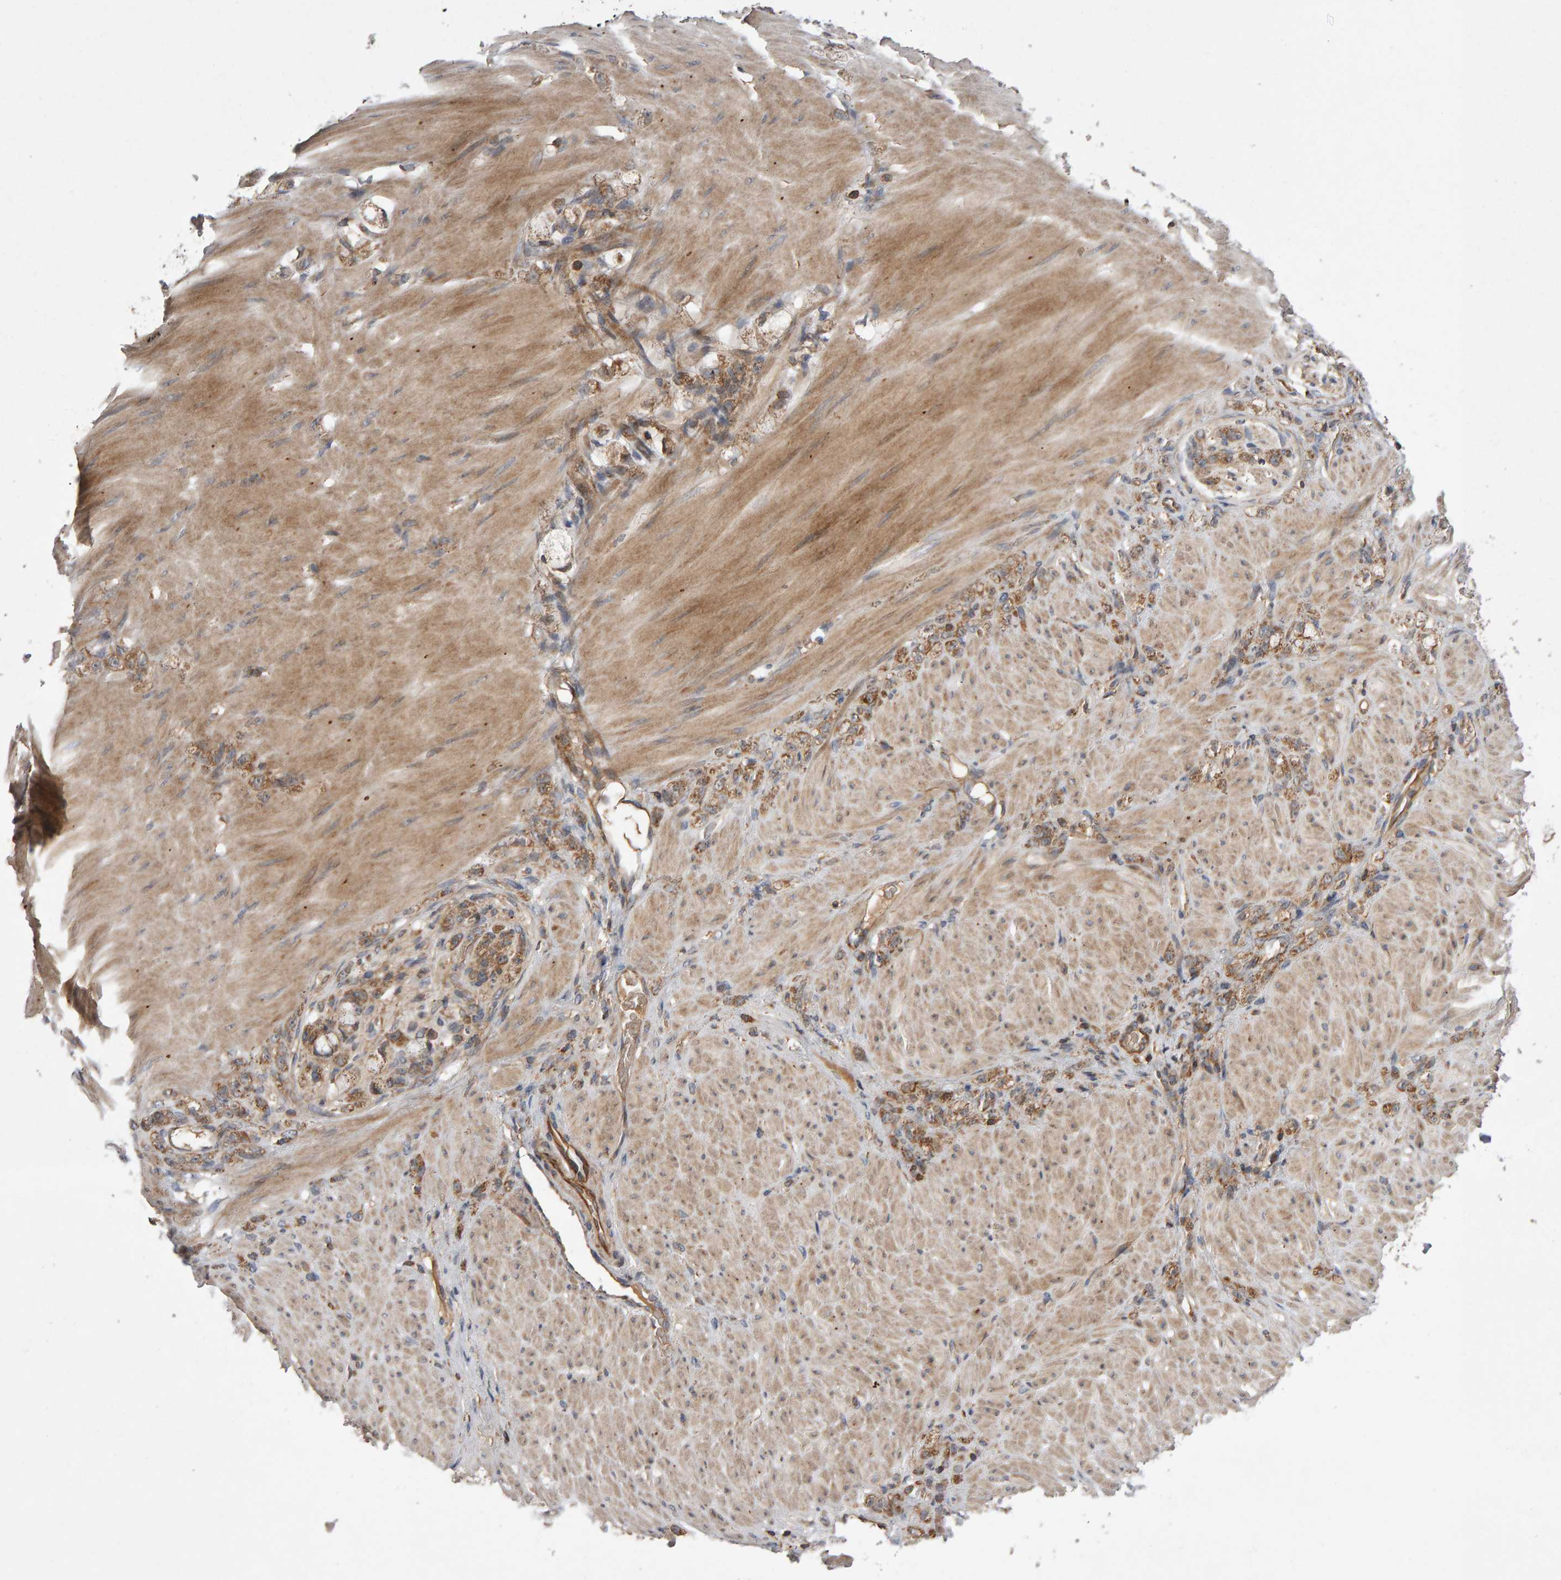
{"staining": {"intensity": "moderate", "quantity": ">75%", "location": "cytoplasmic/membranous"}, "tissue": "stomach cancer", "cell_type": "Tumor cells", "image_type": "cancer", "snomed": [{"axis": "morphology", "description": "Normal tissue, NOS"}, {"axis": "morphology", "description": "Adenocarcinoma, NOS"}, {"axis": "topography", "description": "Stomach"}], "caption": "This histopathology image exhibits stomach cancer (adenocarcinoma) stained with immunohistochemistry to label a protein in brown. The cytoplasmic/membranous of tumor cells show moderate positivity for the protein. Nuclei are counter-stained blue.", "gene": "PGS1", "patient": {"sex": "male", "age": 82}}